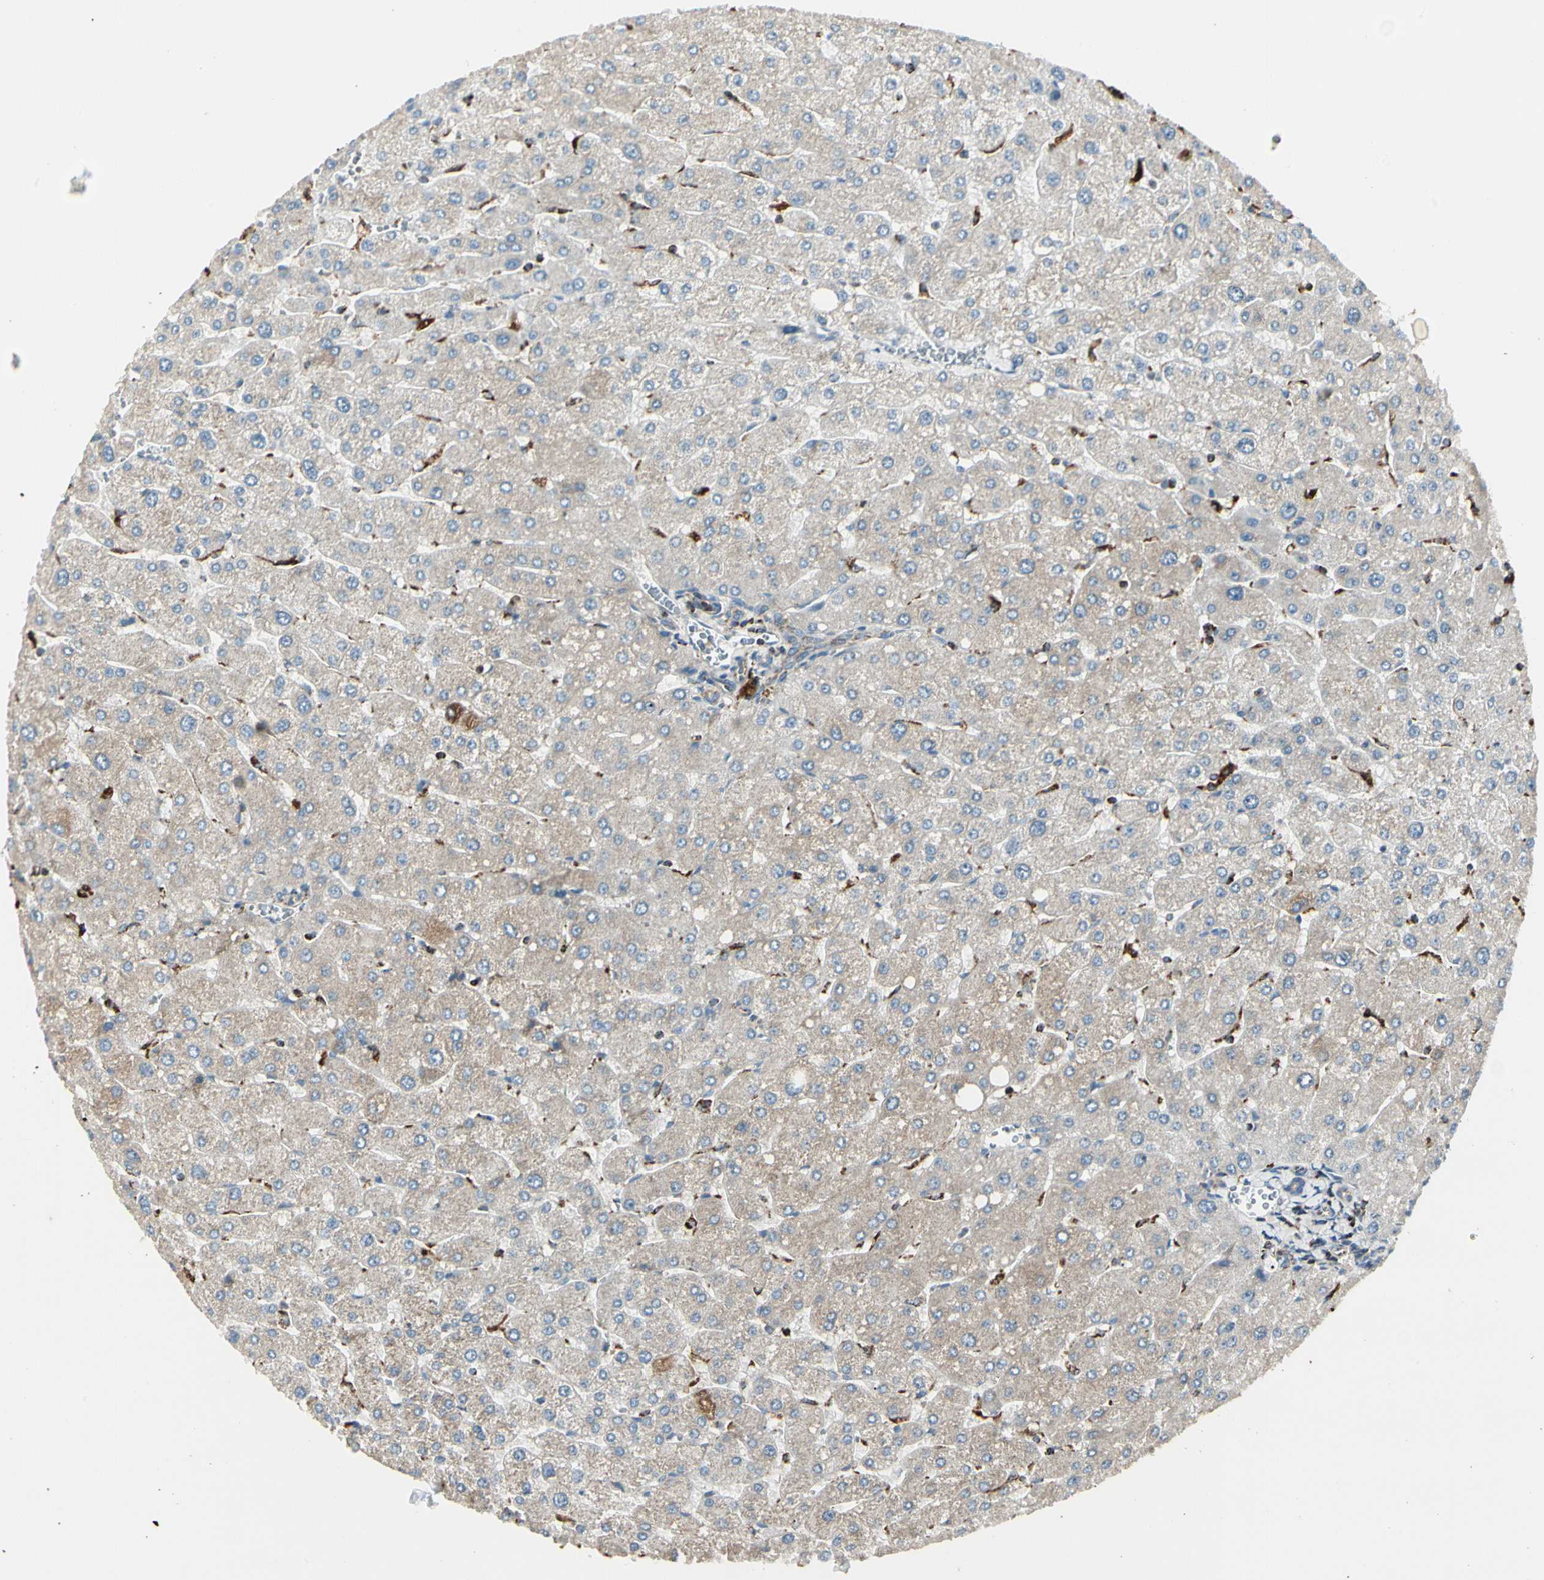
{"staining": {"intensity": "weak", "quantity": "25%-75%", "location": "cytoplasmic/membranous"}, "tissue": "liver", "cell_type": "Cholangiocytes", "image_type": "normal", "snomed": [{"axis": "morphology", "description": "Normal tissue, NOS"}, {"axis": "topography", "description": "Liver"}], "caption": "Benign liver displays weak cytoplasmic/membranous staining in approximately 25%-75% of cholangiocytes (Stains: DAB in brown, nuclei in blue, Microscopy: brightfield microscopy at high magnification)..", "gene": "ME2", "patient": {"sex": "male", "age": 55}}